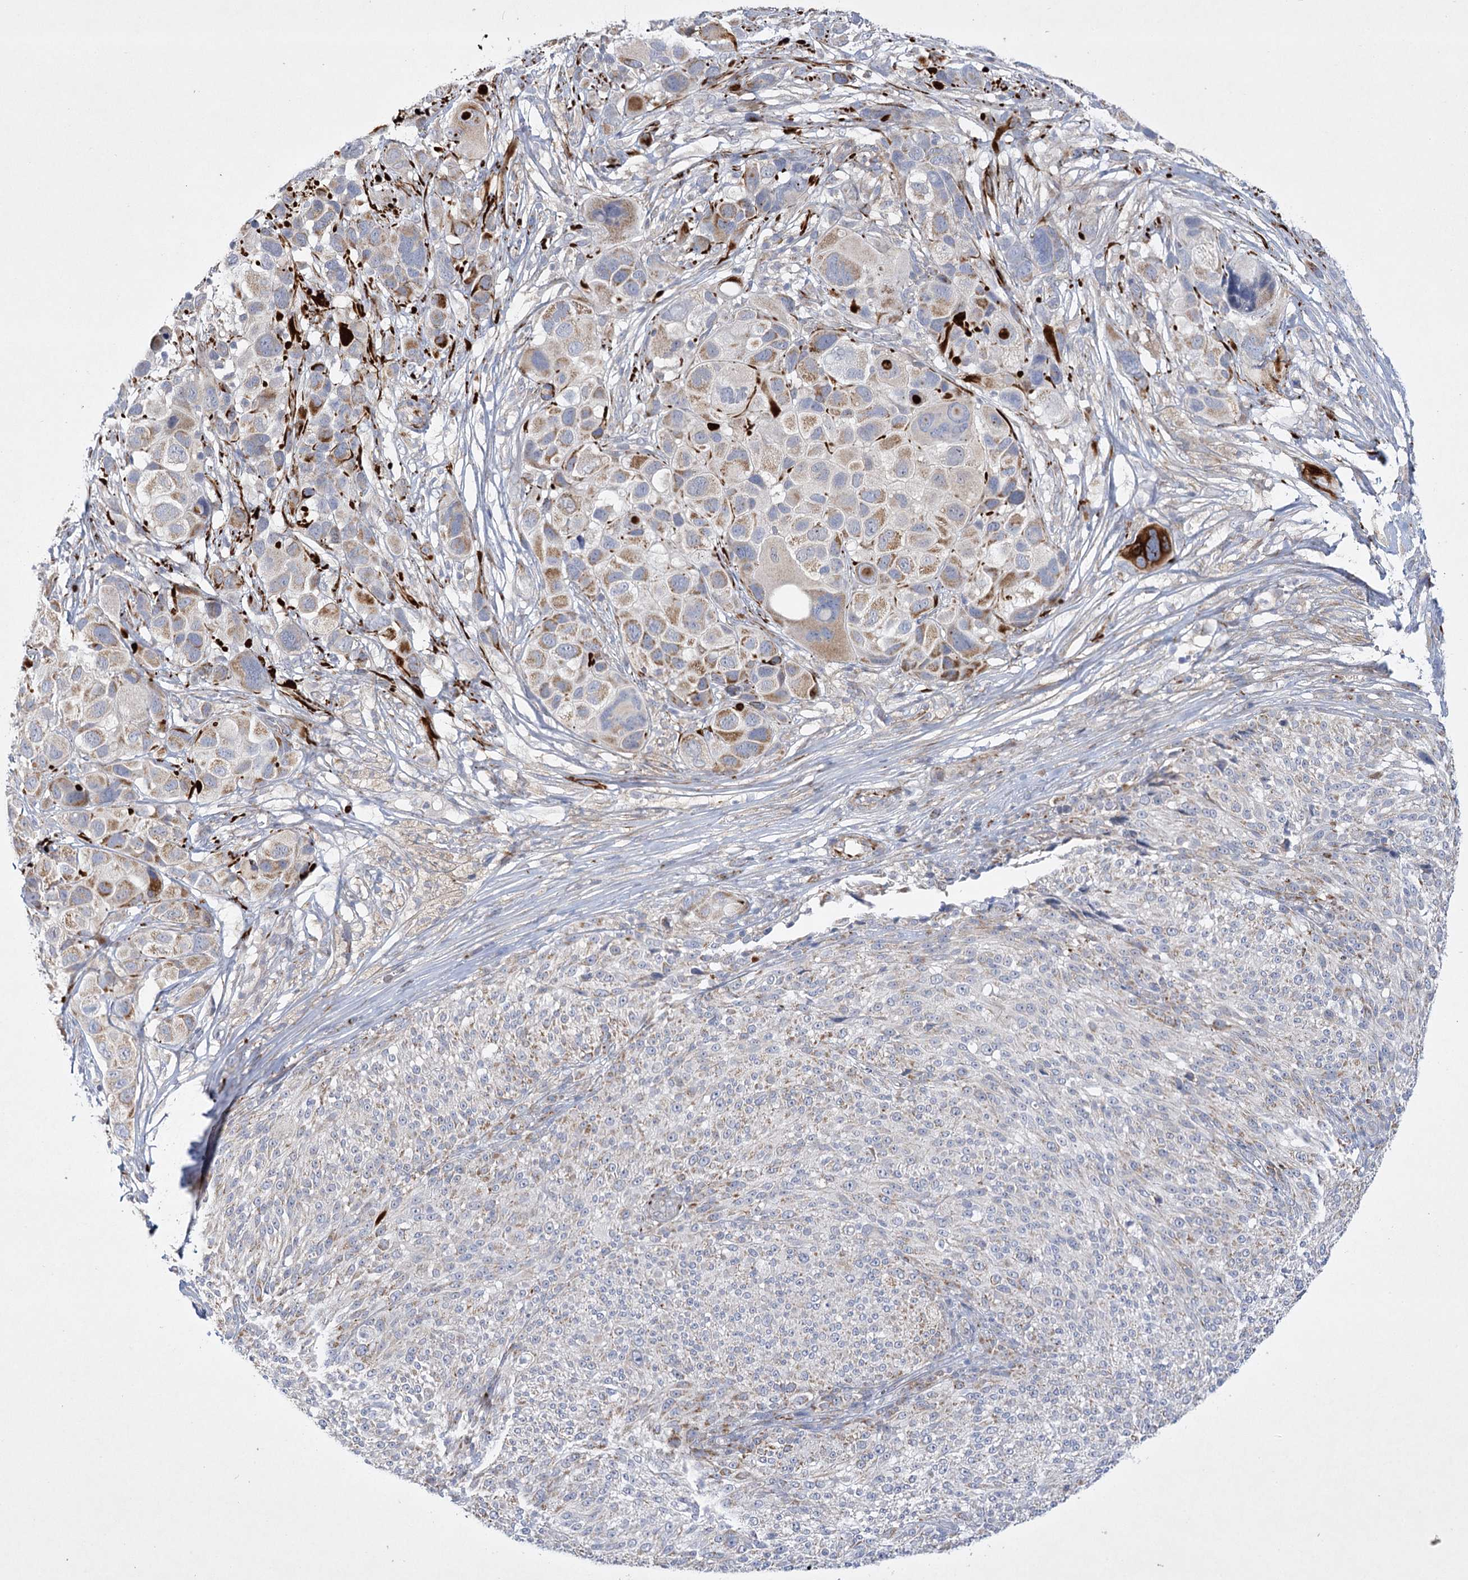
{"staining": {"intensity": "moderate", "quantity": "<25%", "location": "cytoplasmic/membranous"}, "tissue": "melanoma", "cell_type": "Tumor cells", "image_type": "cancer", "snomed": [{"axis": "morphology", "description": "Malignant melanoma, NOS"}, {"axis": "topography", "description": "Skin of trunk"}], "caption": "Human malignant melanoma stained for a protein (brown) shows moderate cytoplasmic/membranous positive expression in approximately <25% of tumor cells.", "gene": "DHTKD1", "patient": {"sex": "male", "age": 71}}